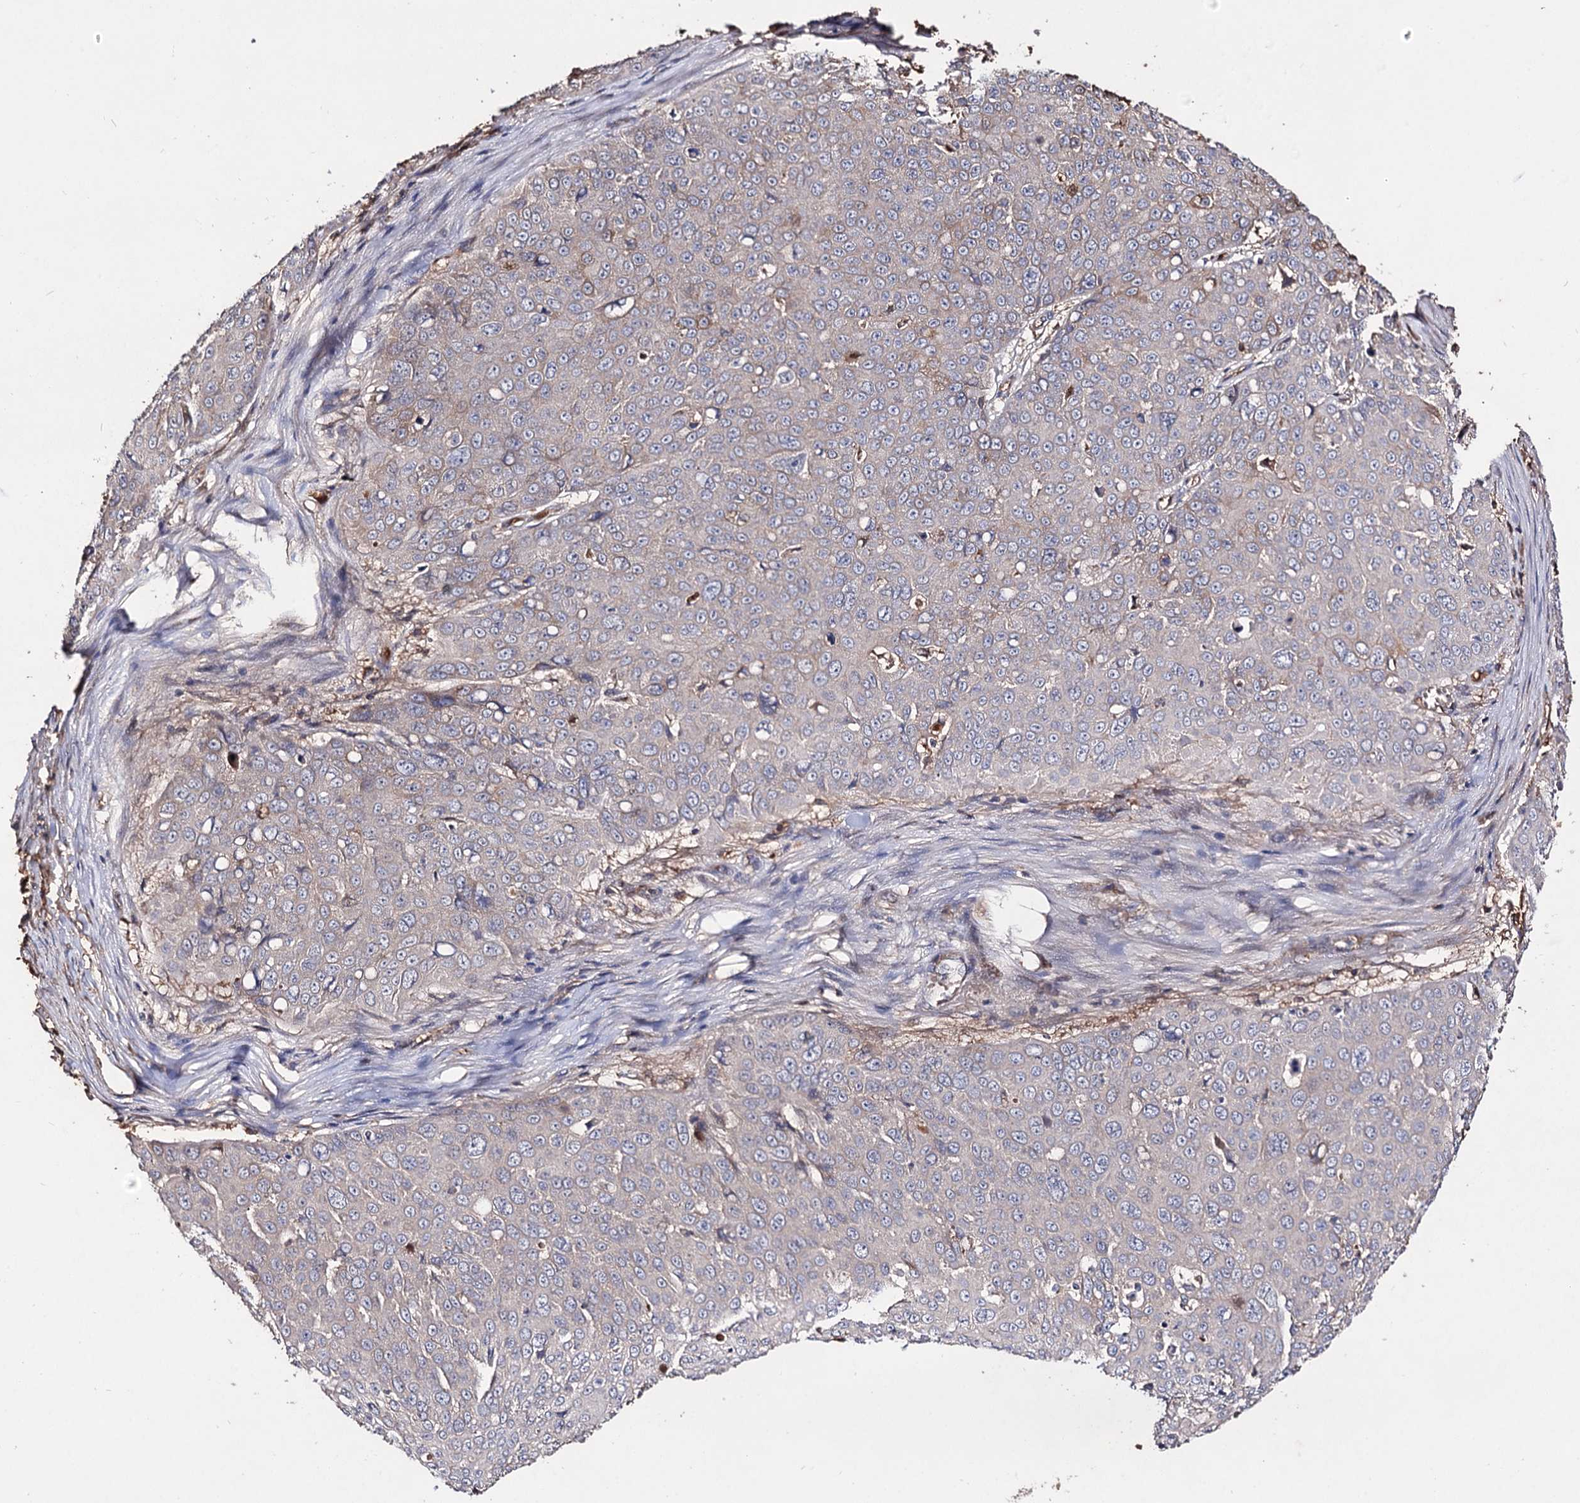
{"staining": {"intensity": "negative", "quantity": "none", "location": "none"}, "tissue": "skin cancer", "cell_type": "Tumor cells", "image_type": "cancer", "snomed": [{"axis": "morphology", "description": "Squamous cell carcinoma, NOS"}, {"axis": "topography", "description": "Skin"}], "caption": "This is a histopathology image of immunohistochemistry staining of skin squamous cell carcinoma, which shows no staining in tumor cells.", "gene": "ARFIP2", "patient": {"sex": "male", "age": 71}}